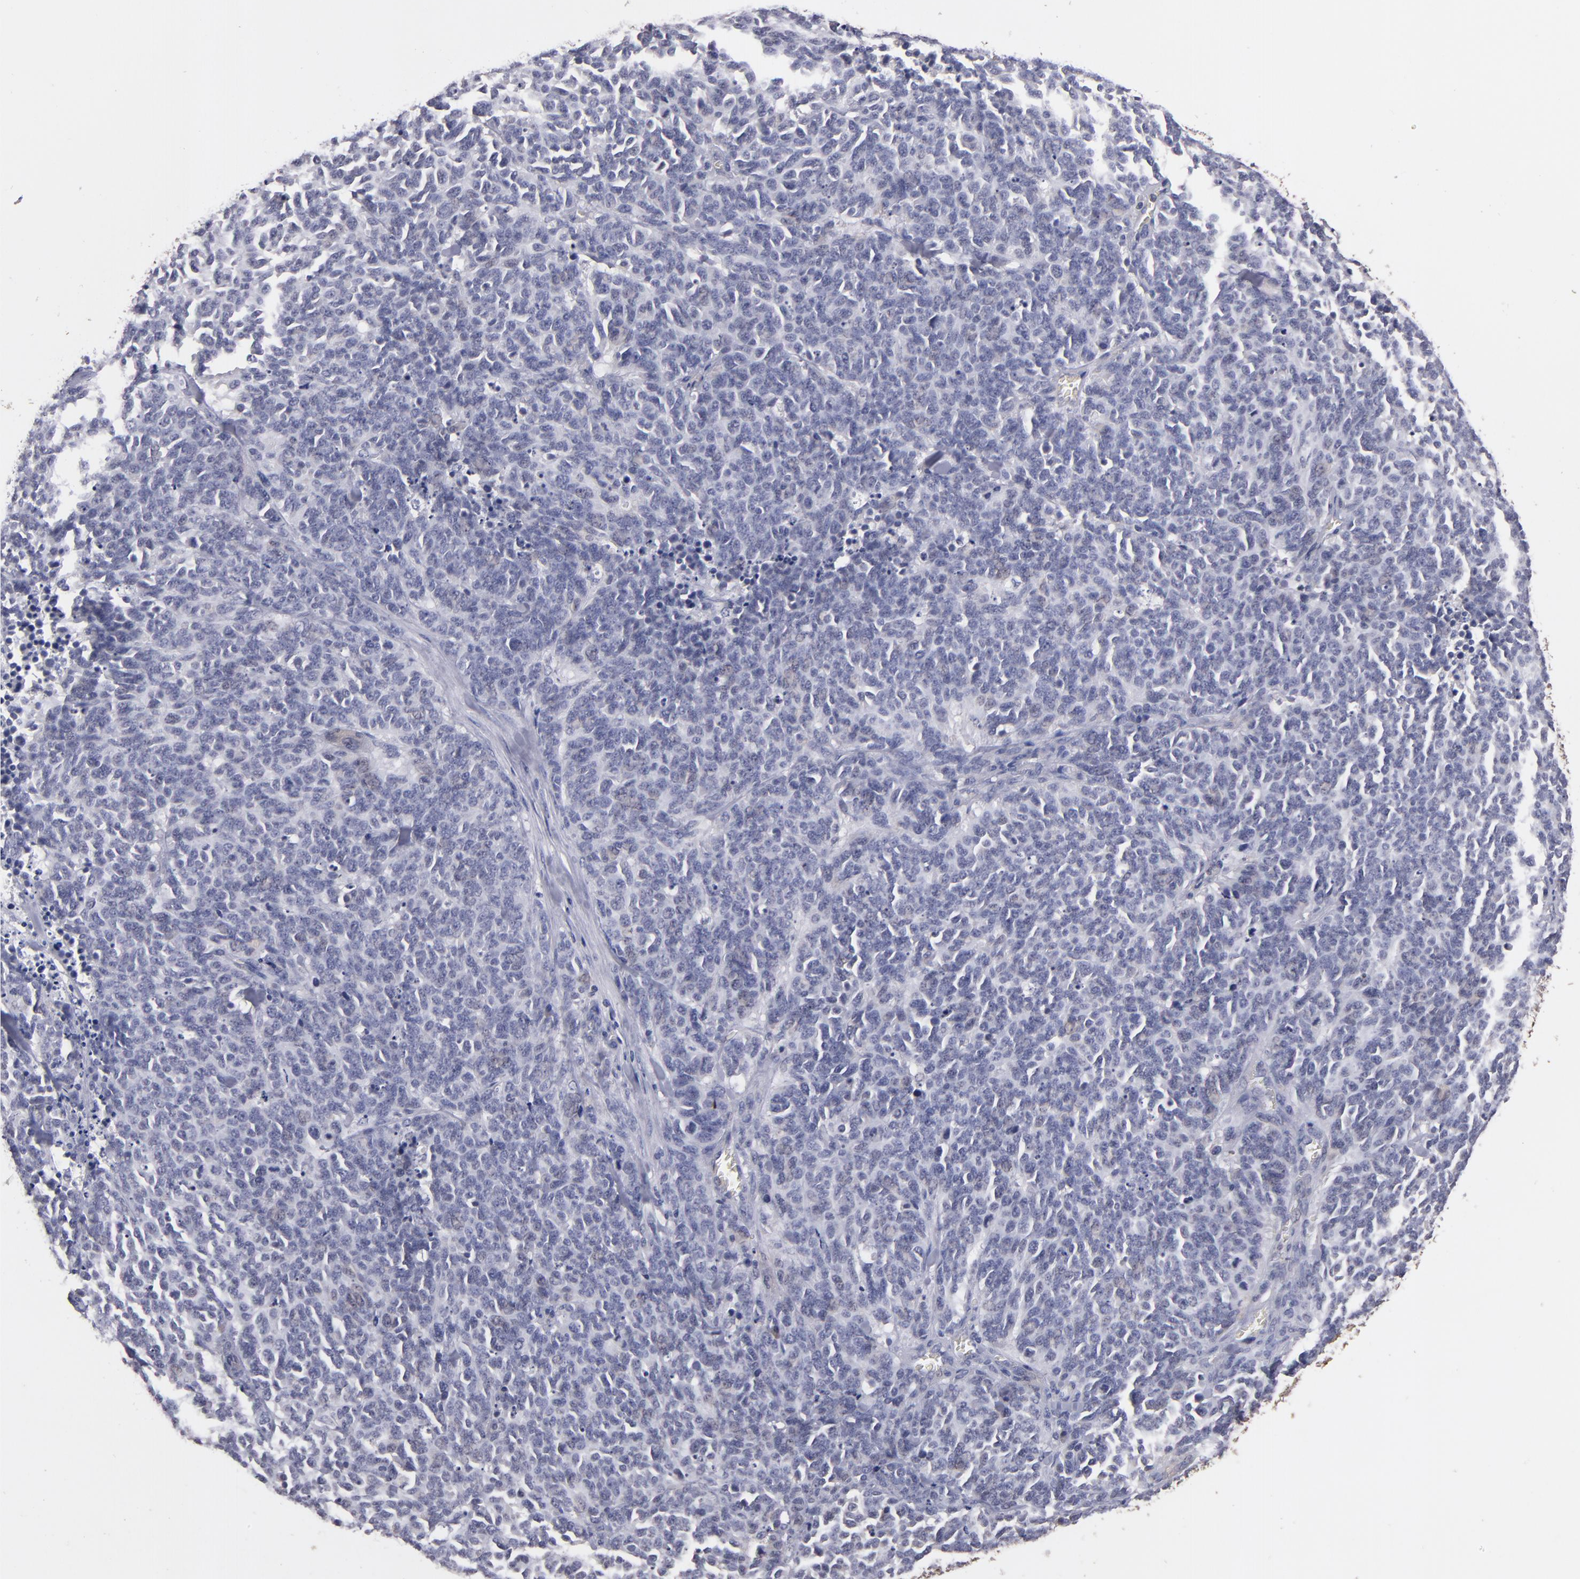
{"staining": {"intensity": "weak", "quantity": "<25%", "location": "cytoplasmic/membranous,nuclear"}, "tissue": "lung cancer", "cell_type": "Tumor cells", "image_type": "cancer", "snomed": [{"axis": "morphology", "description": "Neoplasm, malignant, NOS"}, {"axis": "topography", "description": "Lung"}], "caption": "The histopathology image displays no staining of tumor cells in lung cancer.", "gene": "S100A1", "patient": {"sex": "female", "age": 58}}